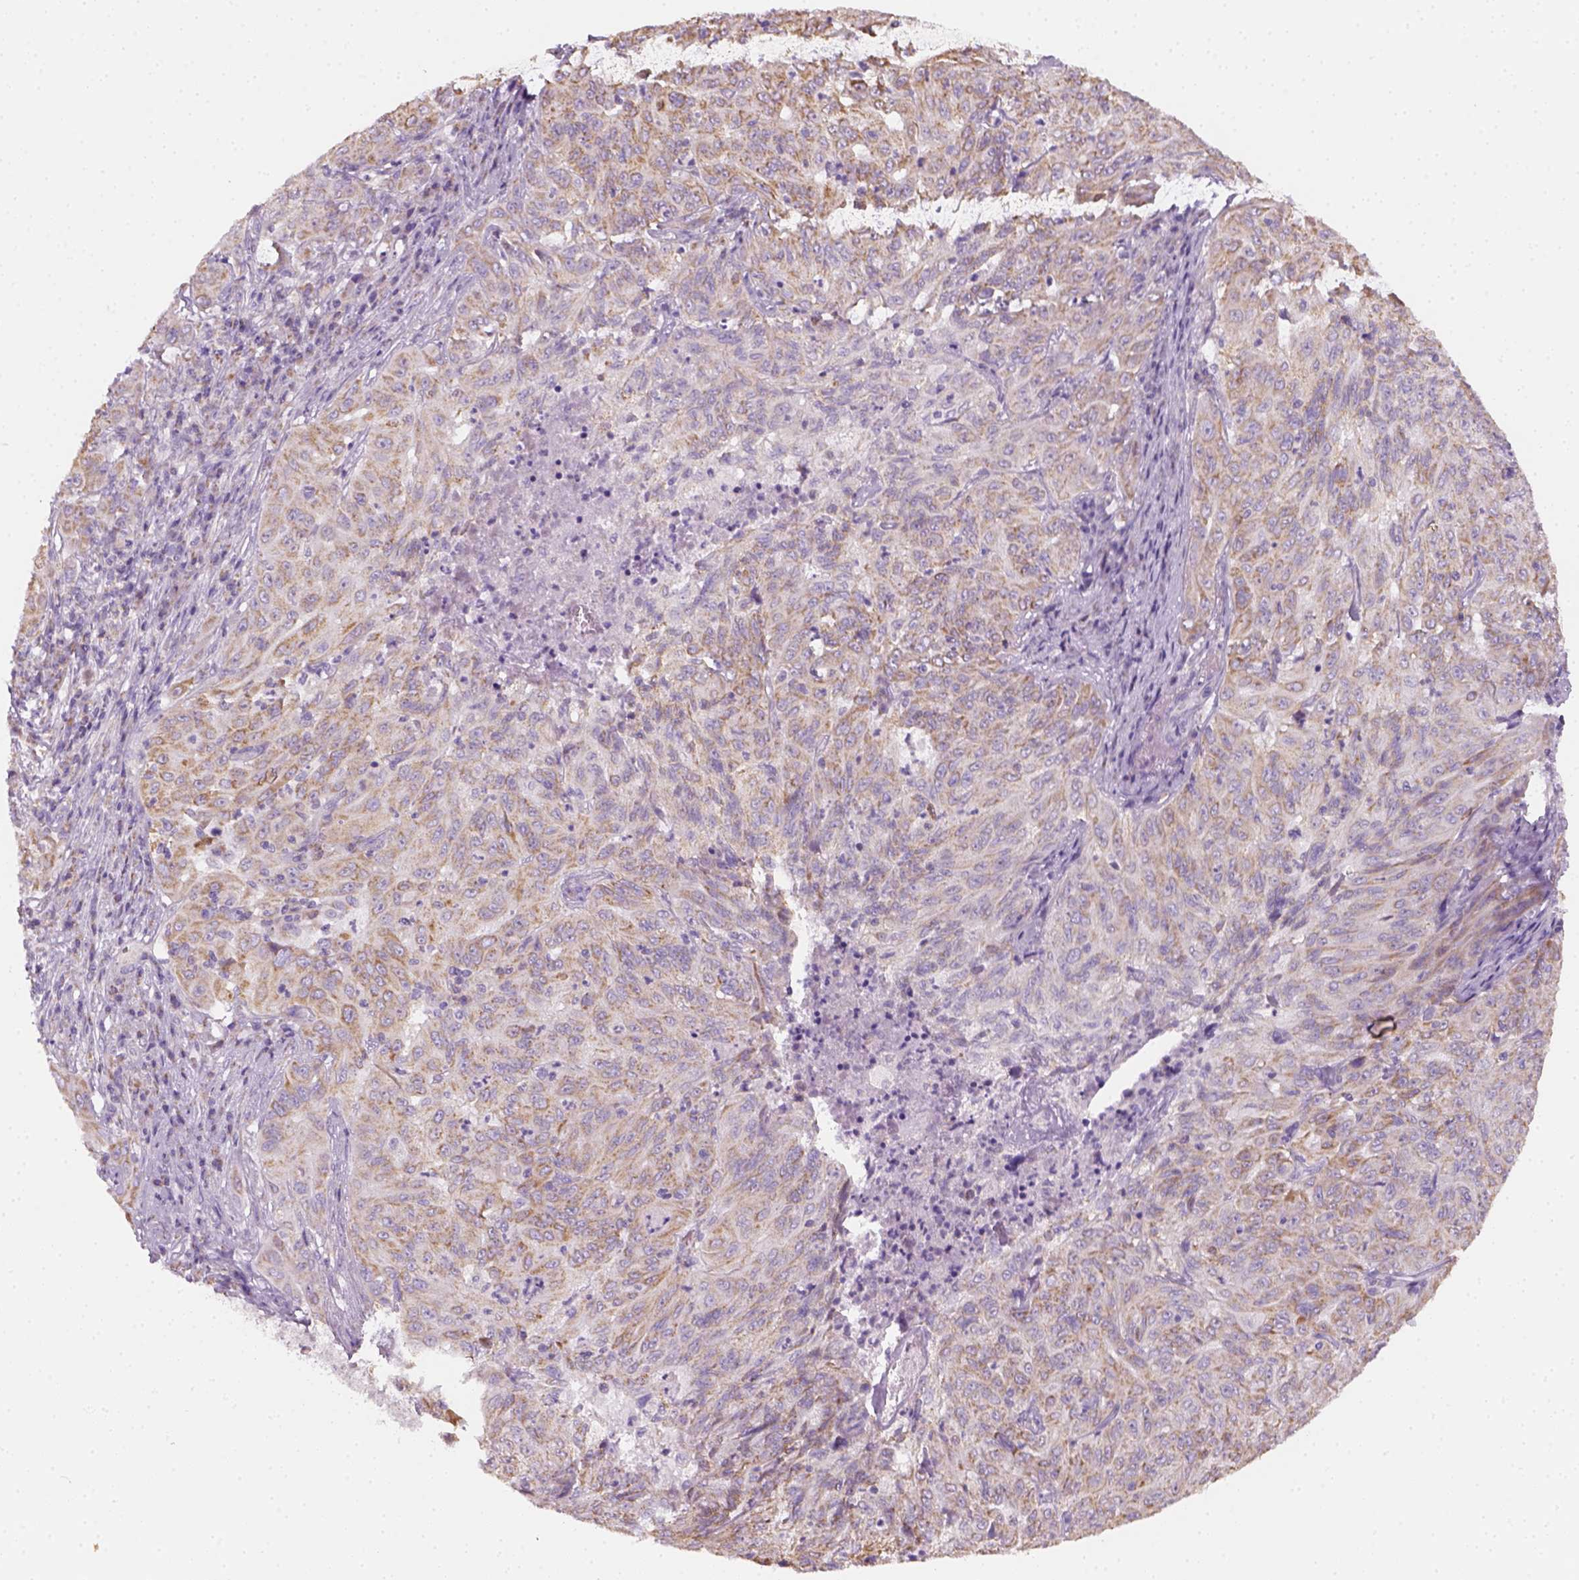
{"staining": {"intensity": "weak", "quantity": "25%-75%", "location": "cytoplasmic/membranous"}, "tissue": "pancreatic cancer", "cell_type": "Tumor cells", "image_type": "cancer", "snomed": [{"axis": "morphology", "description": "Adenocarcinoma, NOS"}, {"axis": "topography", "description": "Pancreas"}], "caption": "IHC staining of adenocarcinoma (pancreatic), which exhibits low levels of weak cytoplasmic/membranous expression in approximately 25%-75% of tumor cells indicating weak cytoplasmic/membranous protein positivity. The staining was performed using DAB (3,3'-diaminobenzidine) (brown) for protein detection and nuclei were counterstained in hematoxylin (blue).", "gene": "AWAT2", "patient": {"sex": "male", "age": 63}}